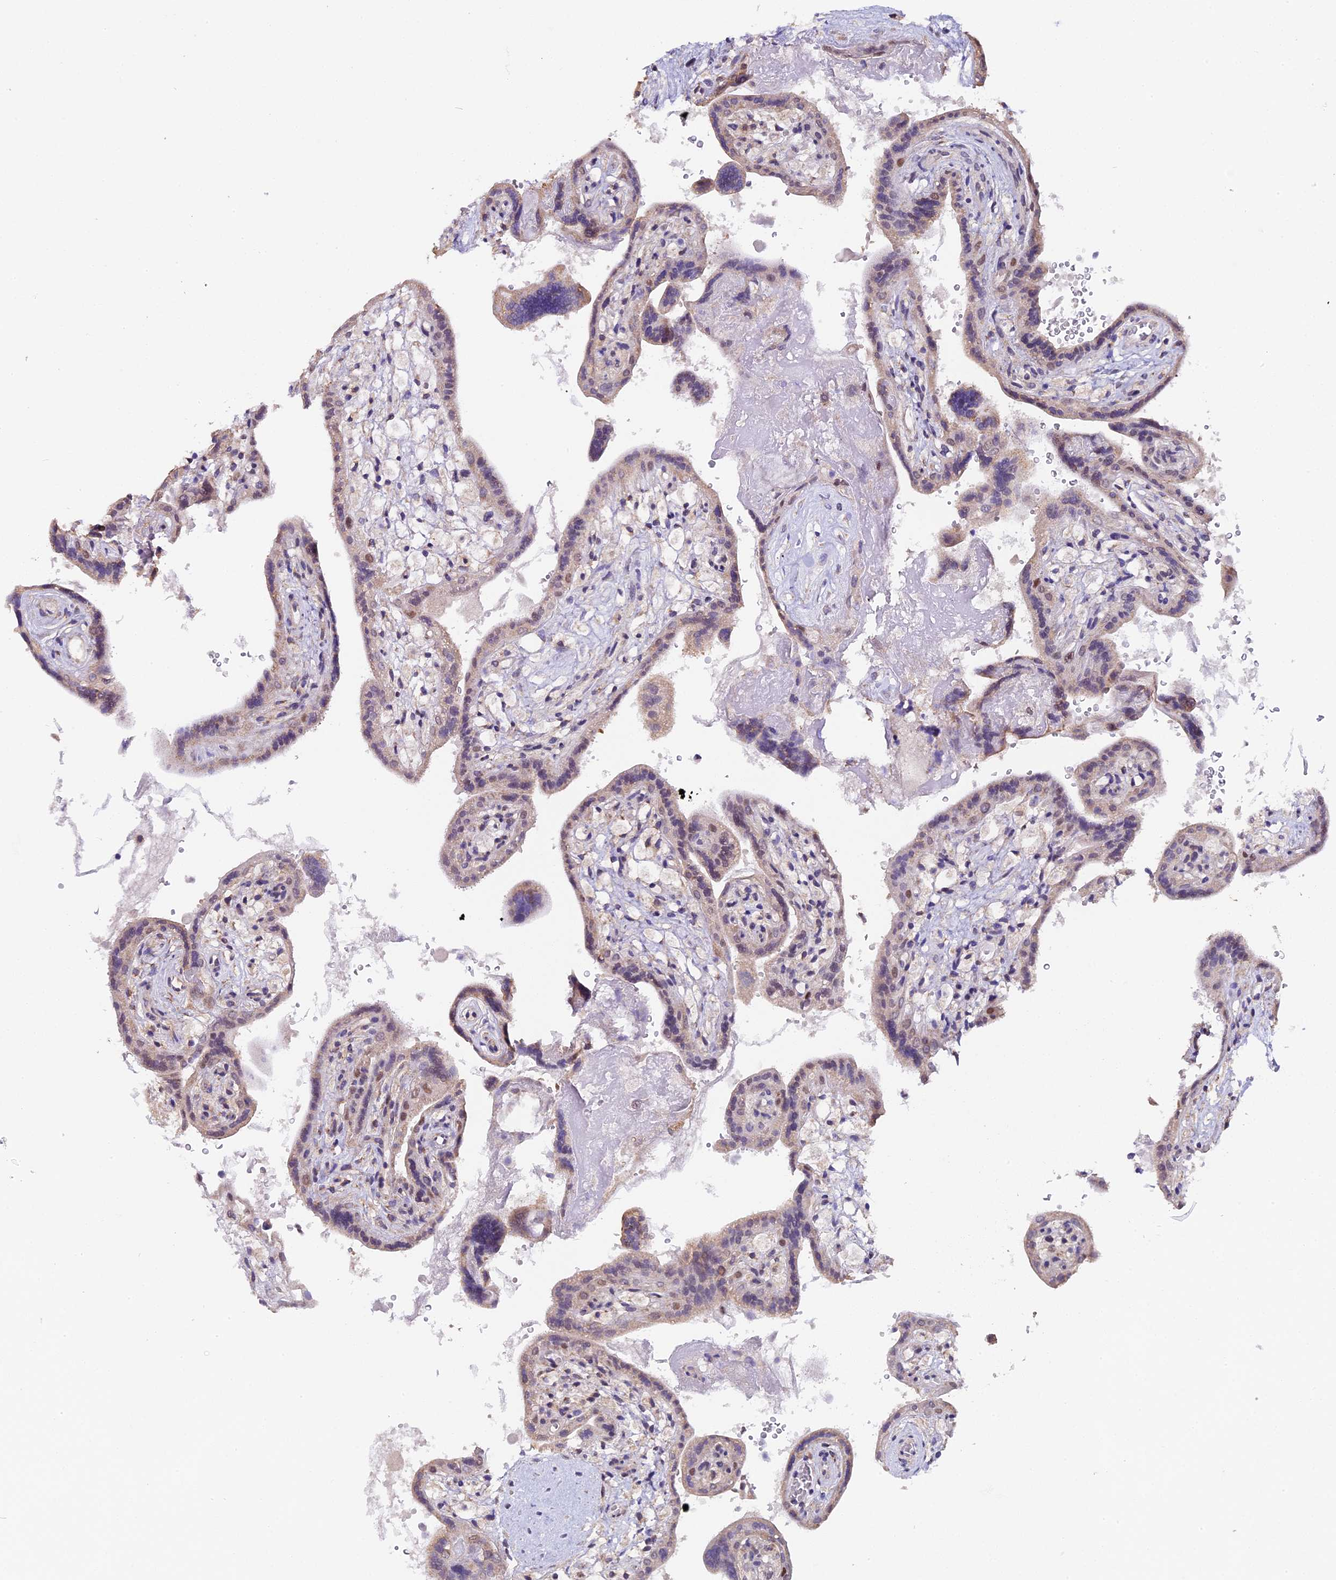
{"staining": {"intensity": "moderate", "quantity": "<25%", "location": "cytoplasmic/membranous,nuclear"}, "tissue": "placenta", "cell_type": "Trophoblastic cells", "image_type": "normal", "snomed": [{"axis": "morphology", "description": "Normal tissue, NOS"}, {"axis": "topography", "description": "Placenta"}], "caption": "IHC photomicrograph of normal placenta: placenta stained using immunohistochemistry displays low levels of moderate protein expression localized specifically in the cytoplasmic/membranous,nuclear of trophoblastic cells, appearing as a cytoplasmic/membranous,nuclear brown color.", "gene": "NCBP1", "patient": {"sex": "female", "age": 37}}